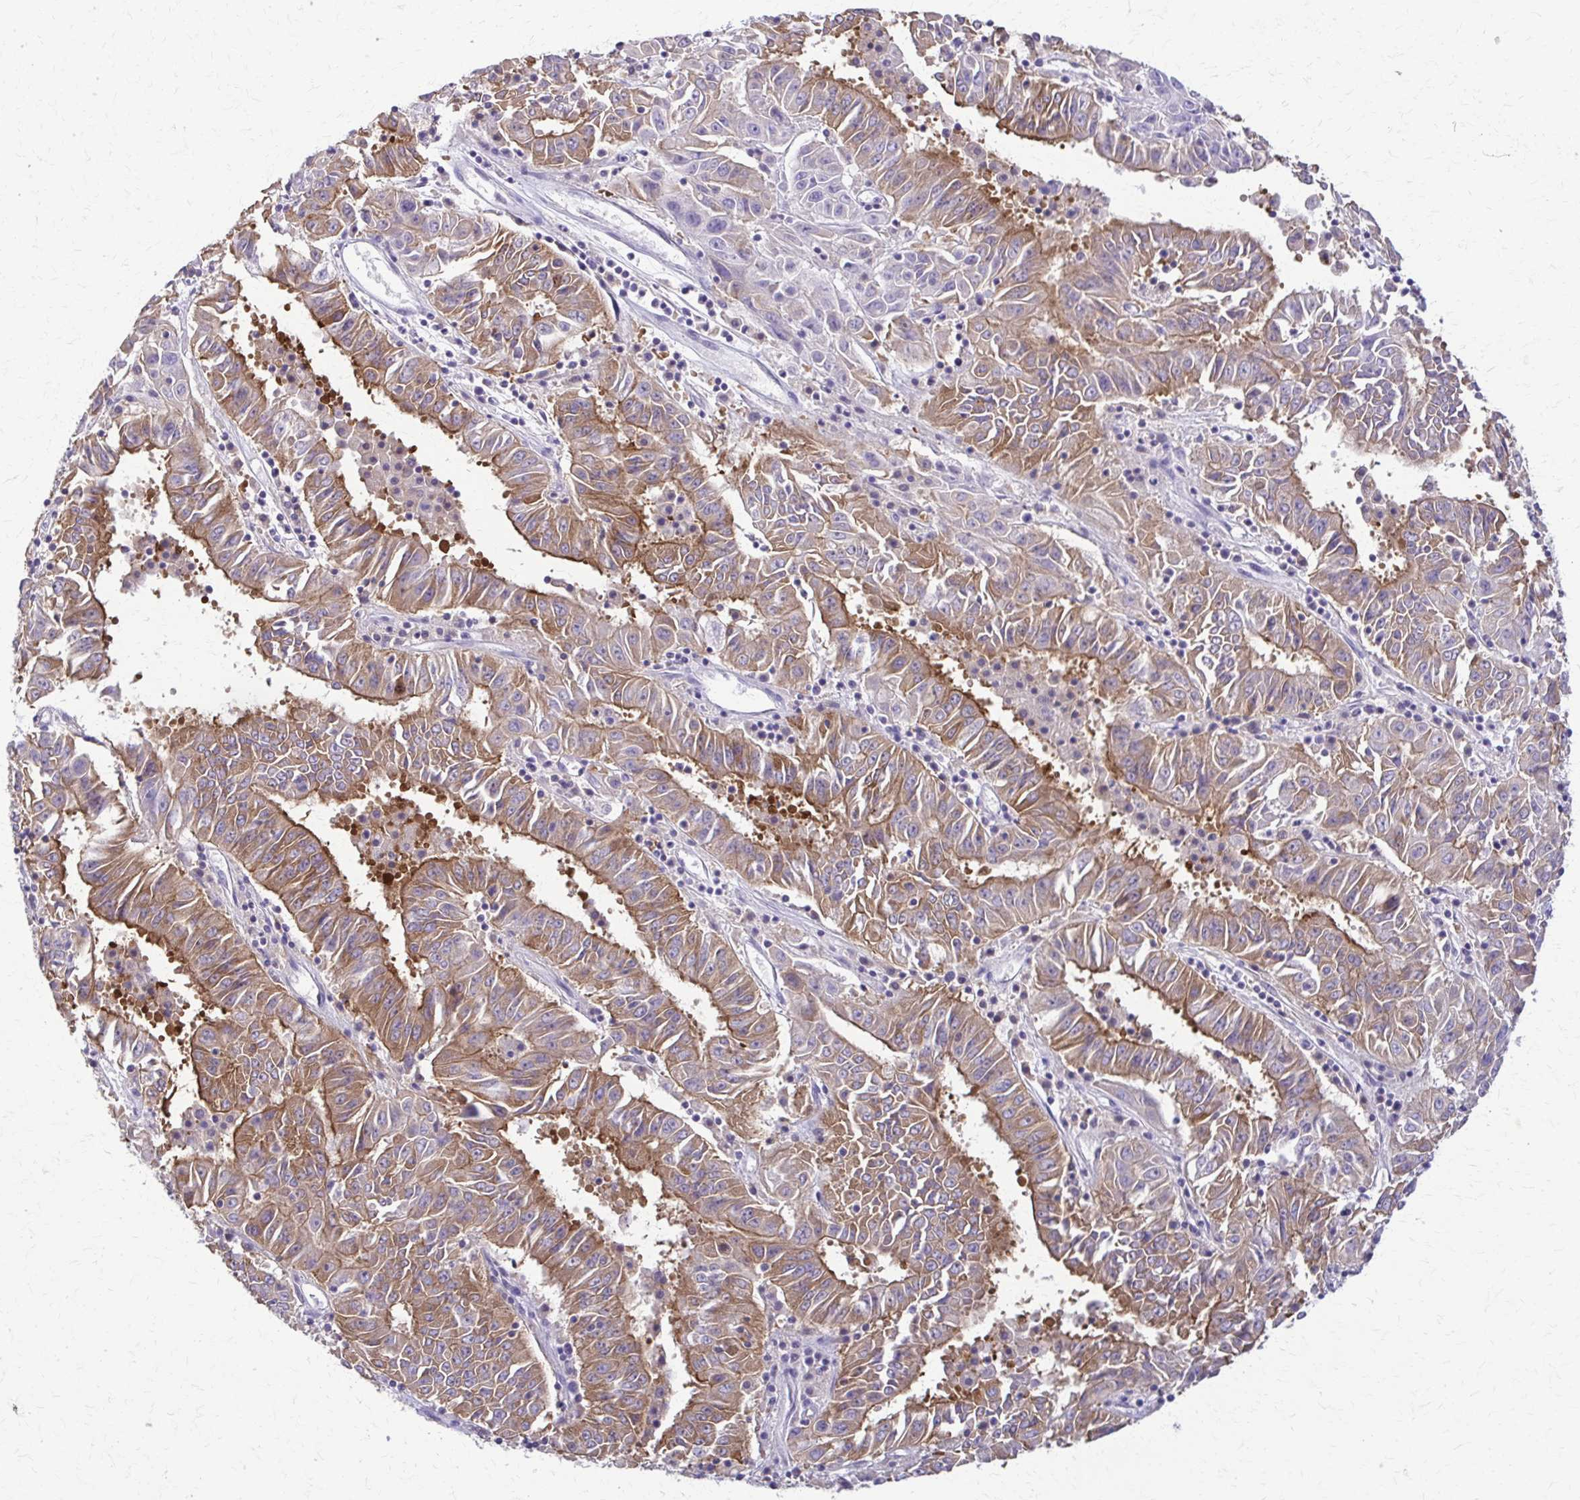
{"staining": {"intensity": "moderate", "quantity": "25%-75%", "location": "cytoplasmic/membranous"}, "tissue": "pancreatic cancer", "cell_type": "Tumor cells", "image_type": "cancer", "snomed": [{"axis": "morphology", "description": "Adenocarcinoma, NOS"}, {"axis": "topography", "description": "Pancreas"}], "caption": "About 25%-75% of tumor cells in pancreatic cancer (adenocarcinoma) show moderate cytoplasmic/membranous protein expression as visualized by brown immunohistochemical staining.", "gene": "PIK3AP1", "patient": {"sex": "male", "age": 63}}